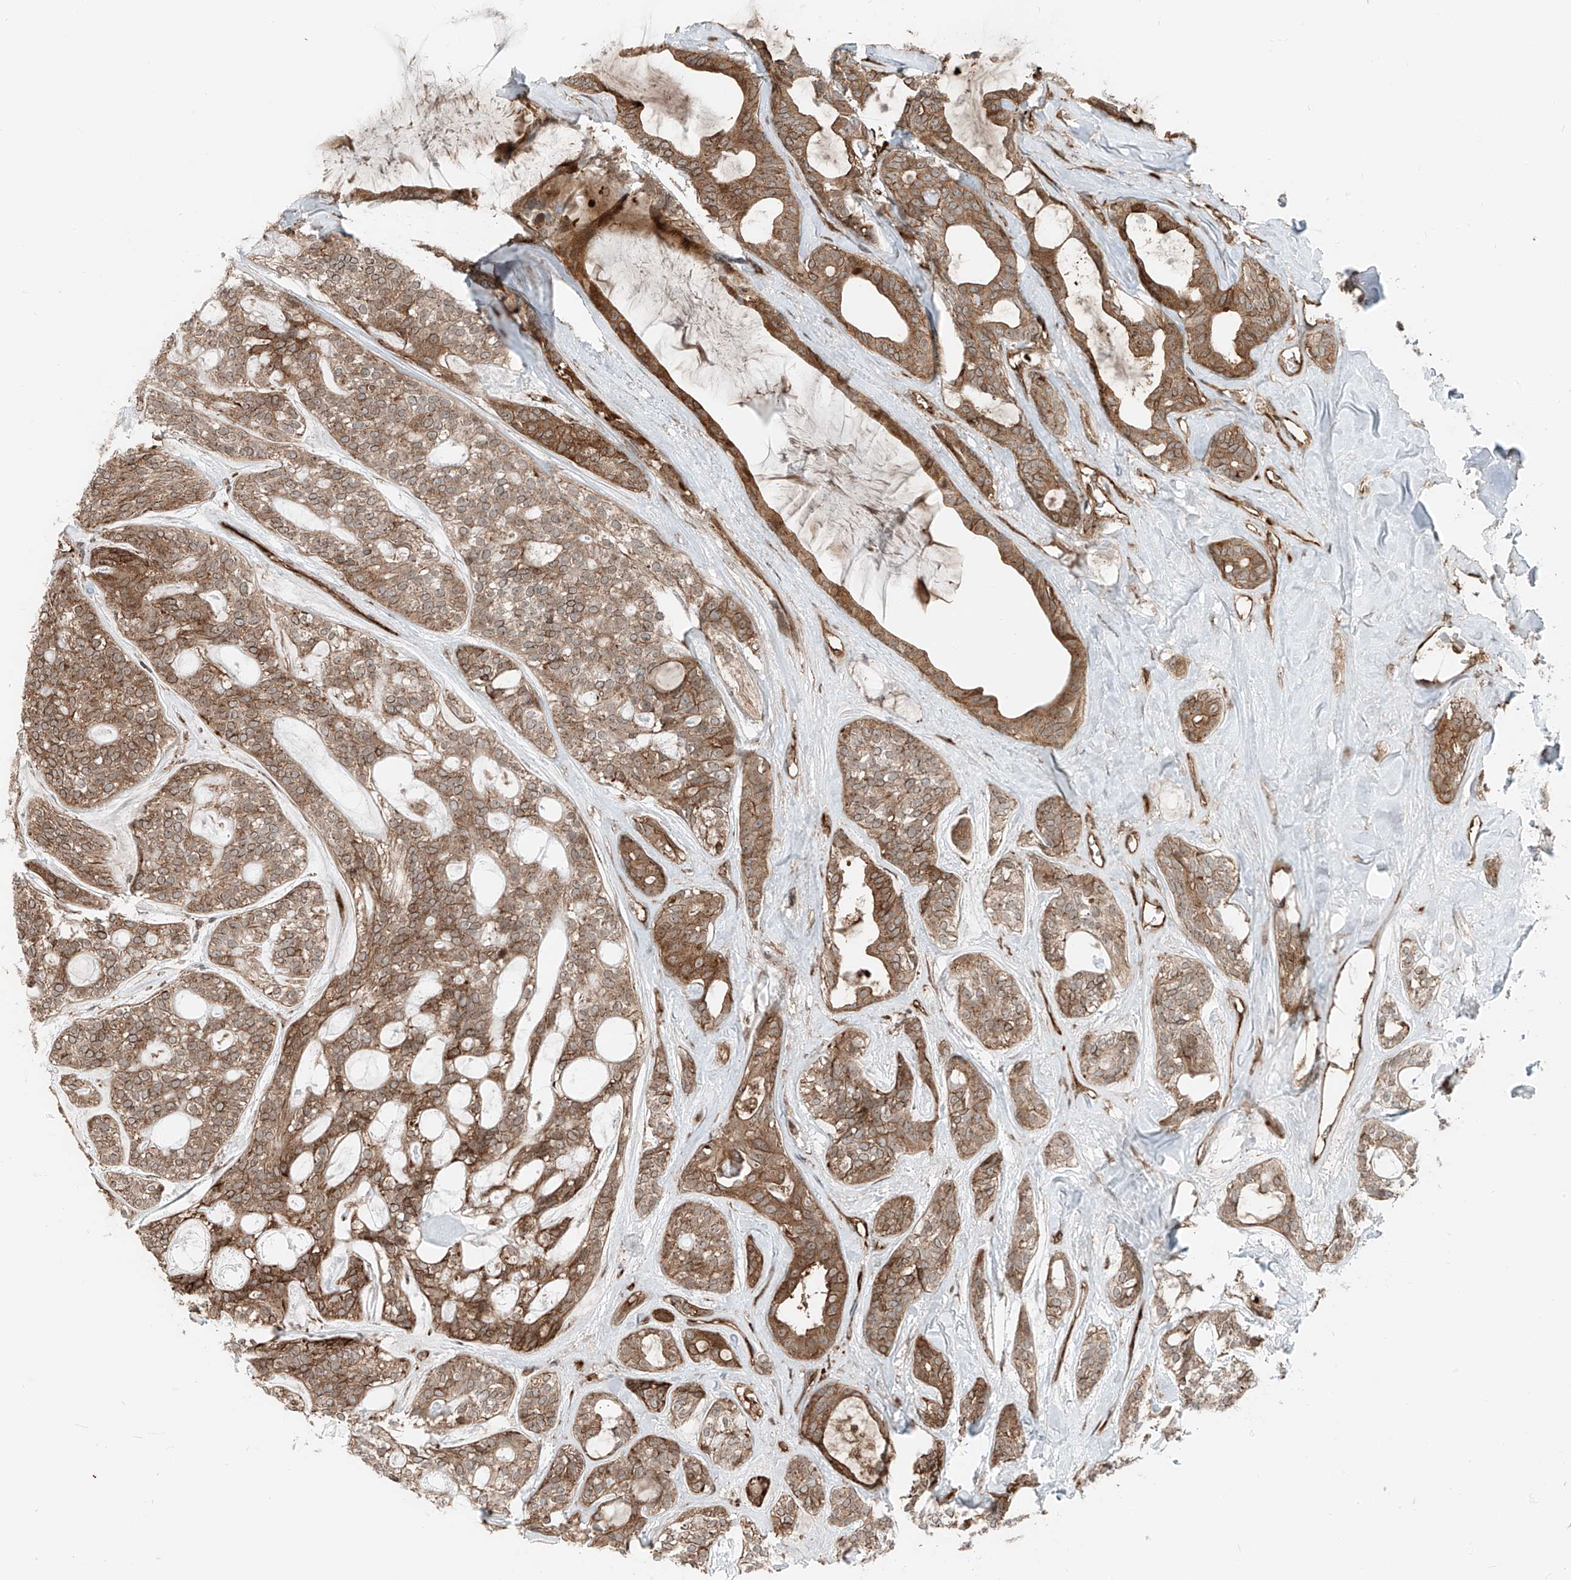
{"staining": {"intensity": "moderate", "quantity": ">75%", "location": "cytoplasmic/membranous"}, "tissue": "head and neck cancer", "cell_type": "Tumor cells", "image_type": "cancer", "snomed": [{"axis": "morphology", "description": "Adenocarcinoma, NOS"}, {"axis": "topography", "description": "Head-Neck"}], "caption": "Immunohistochemical staining of human head and neck cancer reveals medium levels of moderate cytoplasmic/membranous positivity in about >75% of tumor cells.", "gene": "USP48", "patient": {"sex": "male", "age": 66}}